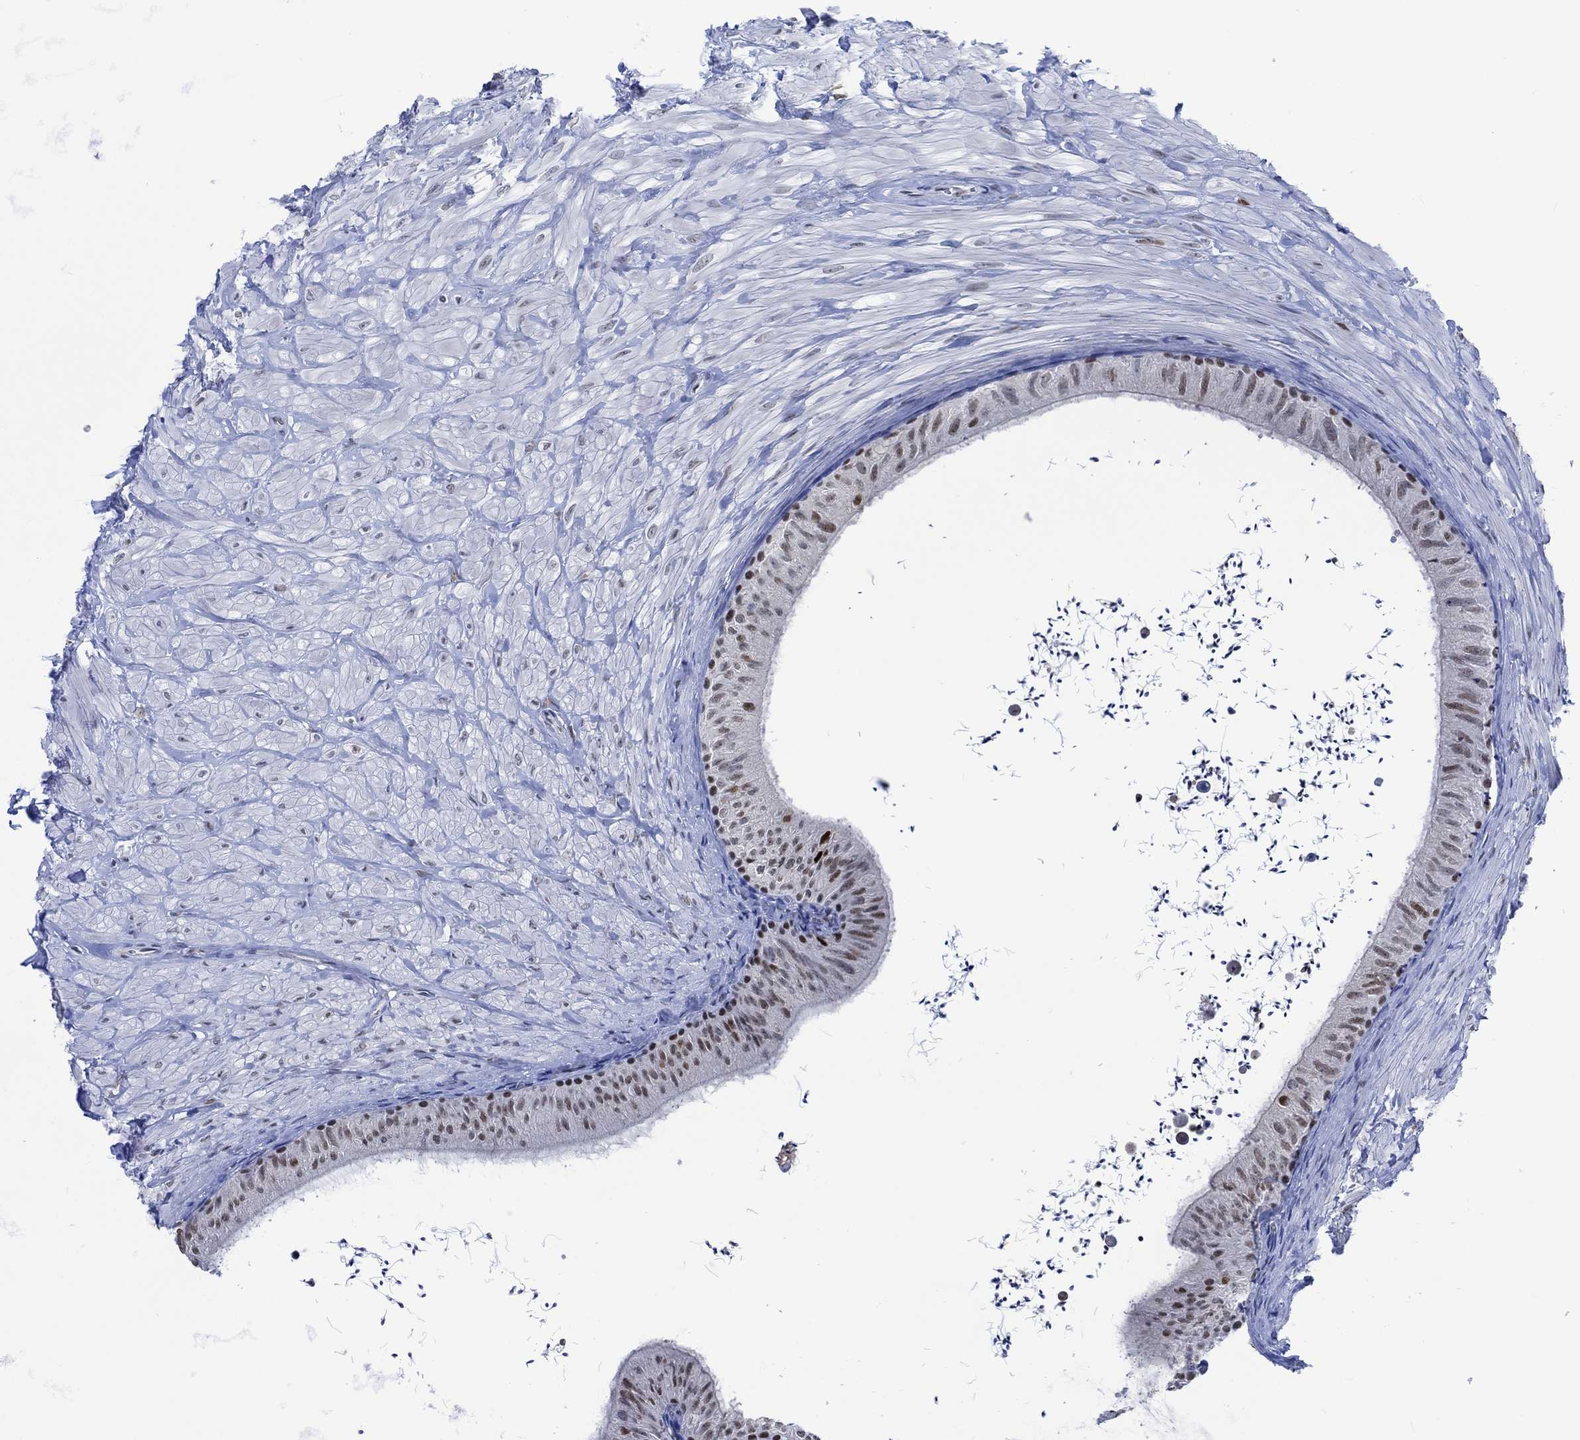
{"staining": {"intensity": "strong", "quantity": "<25%", "location": "nuclear"}, "tissue": "epididymis", "cell_type": "Glandular cells", "image_type": "normal", "snomed": [{"axis": "morphology", "description": "Normal tissue, NOS"}, {"axis": "topography", "description": "Epididymis"}], "caption": "IHC (DAB) staining of unremarkable human epididymis demonstrates strong nuclear protein expression in about <25% of glandular cells. The protein is shown in brown color, while the nuclei are stained blue.", "gene": "RAD54L2", "patient": {"sex": "male", "age": 32}}